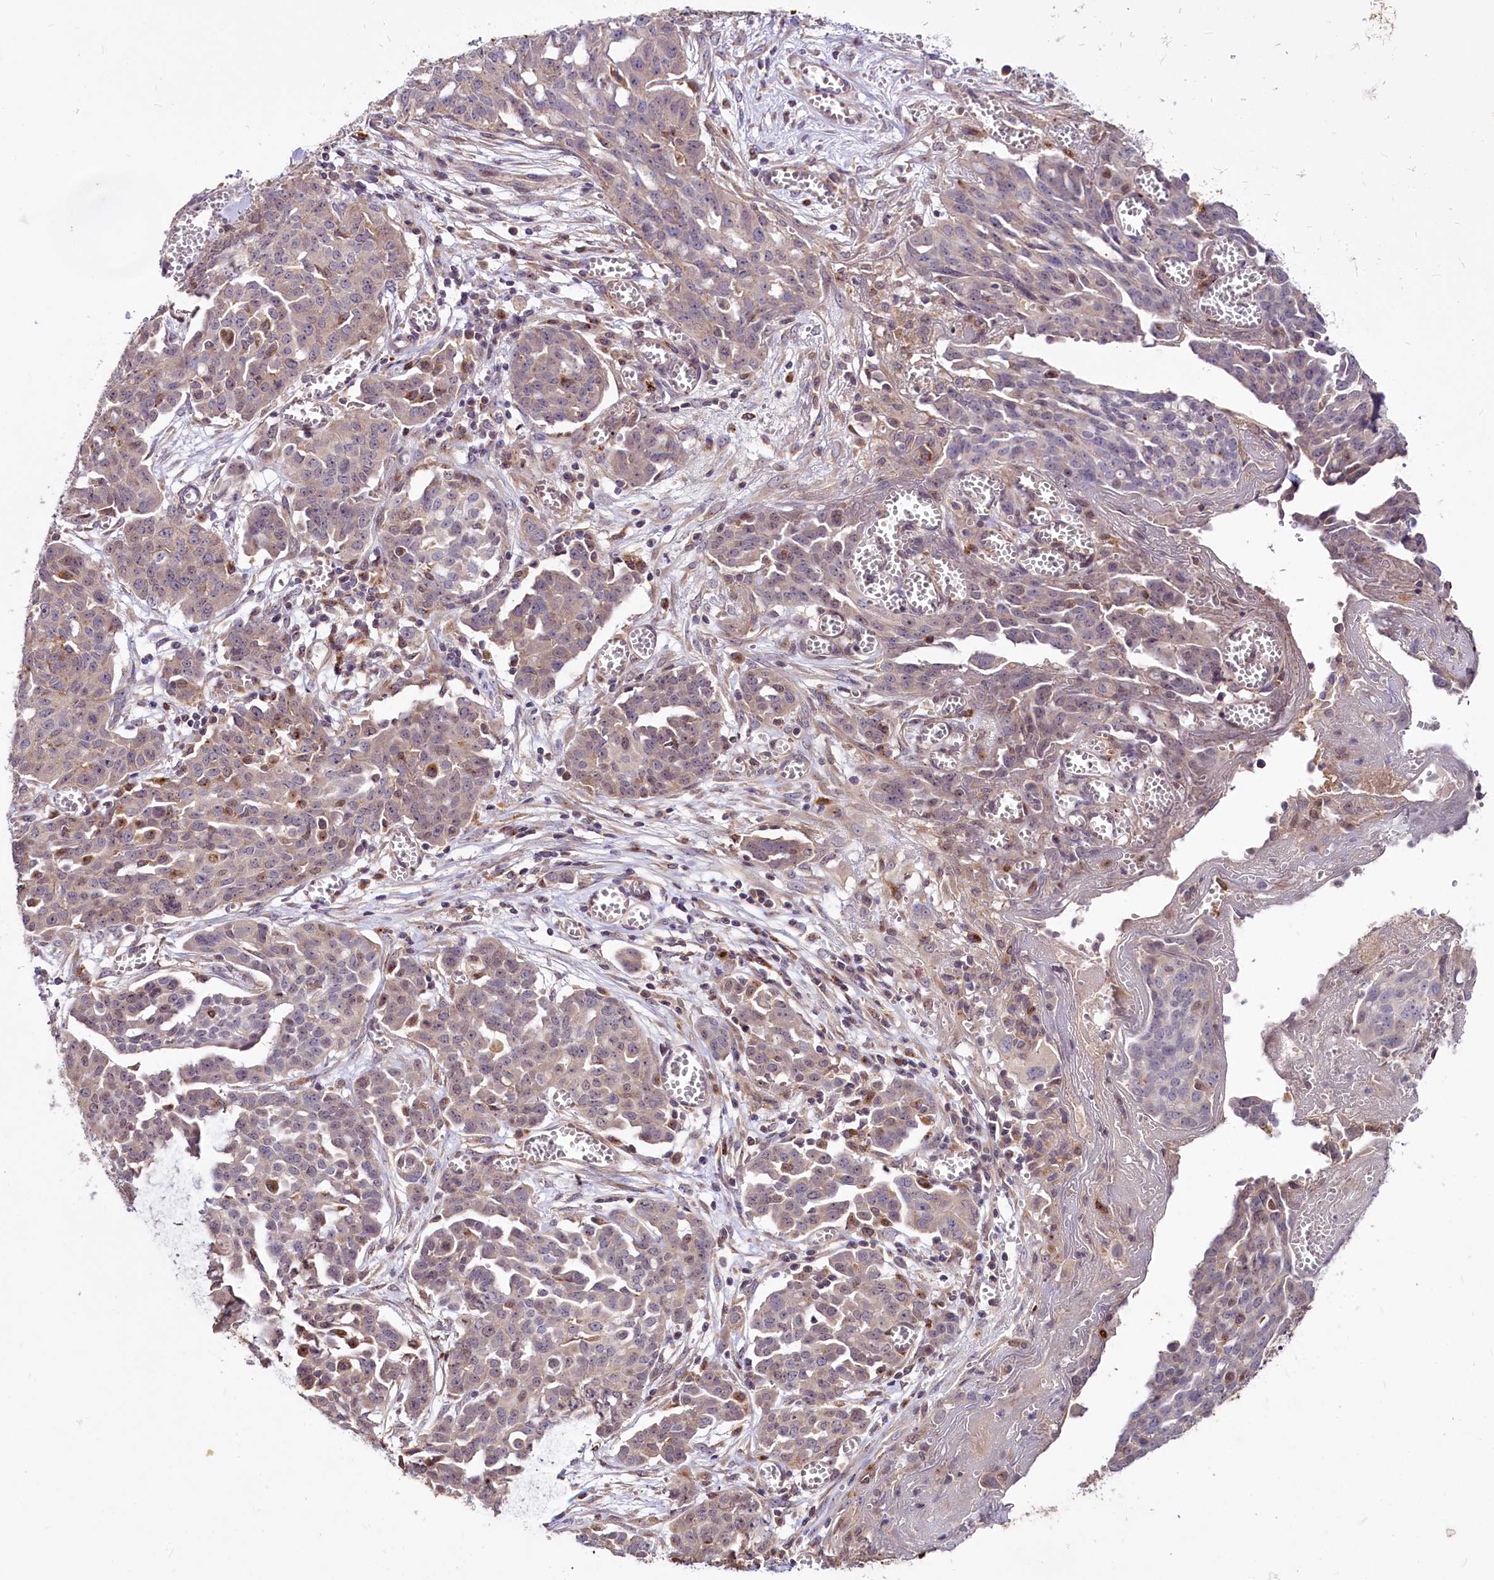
{"staining": {"intensity": "negative", "quantity": "none", "location": "none"}, "tissue": "ovarian cancer", "cell_type": "Tumor cells", "image_type": "cancer", "snomed": [{"axis": "morphology", "description": "Cystadenocarcinoma, serous, NOS"}, {"axis": "topography", "description": "Soft tissue"}, {"axis": "topography", "description": "Ovary"}], "caption": "A high-resolution micrograph shows immunohistochemistry (IHC) staining of ovarian cancer (serous cystadenocarcinoma), which demonstrates no significant staining in tumor cells.", "gene": "C11orf86", "patient": {"sex": "female", "age": 57}}